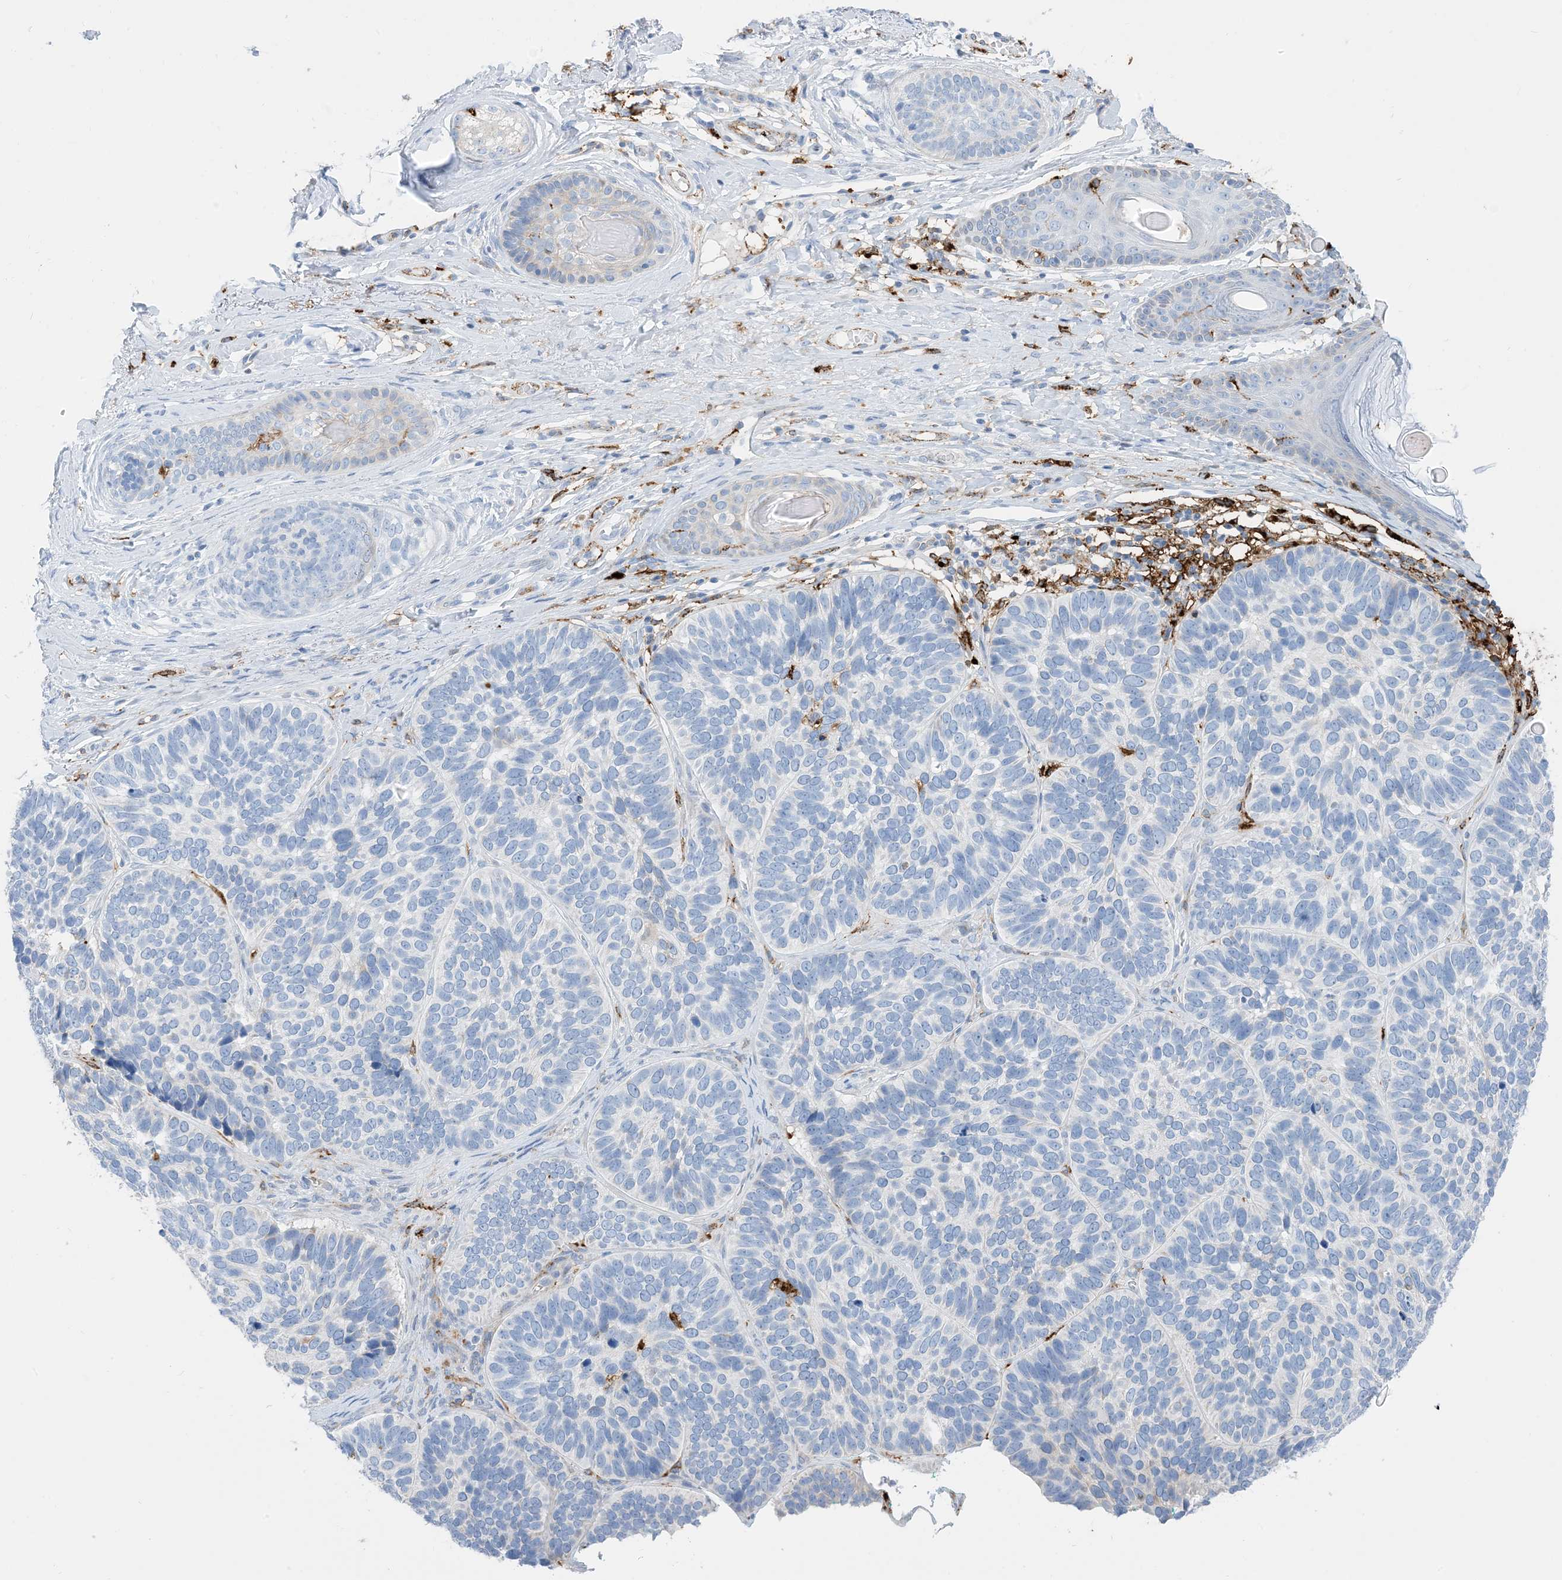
{"staining": {"intensity": "negative", "quantity": "none", "location": "none"}, "tissue": "skin cancer", "cell_type": "Tumor cells", "image_type": "cancer", "snomed": [{"axis": "morphology", "description": "Basal cell carcinoma"}, {"axis": "topography", "description": "Skin"}], "caption": "DAB (3,3'-diaminobenzidine) immunohistochemical staining of human skin basal cell carcinoma shows no significant positivity in tumor cells. (Immunohistochemistry (ihc), brightfield microscopy, high magnification).", "gene": "DPH3", "patient": {"sex": "male", "age": 62}}